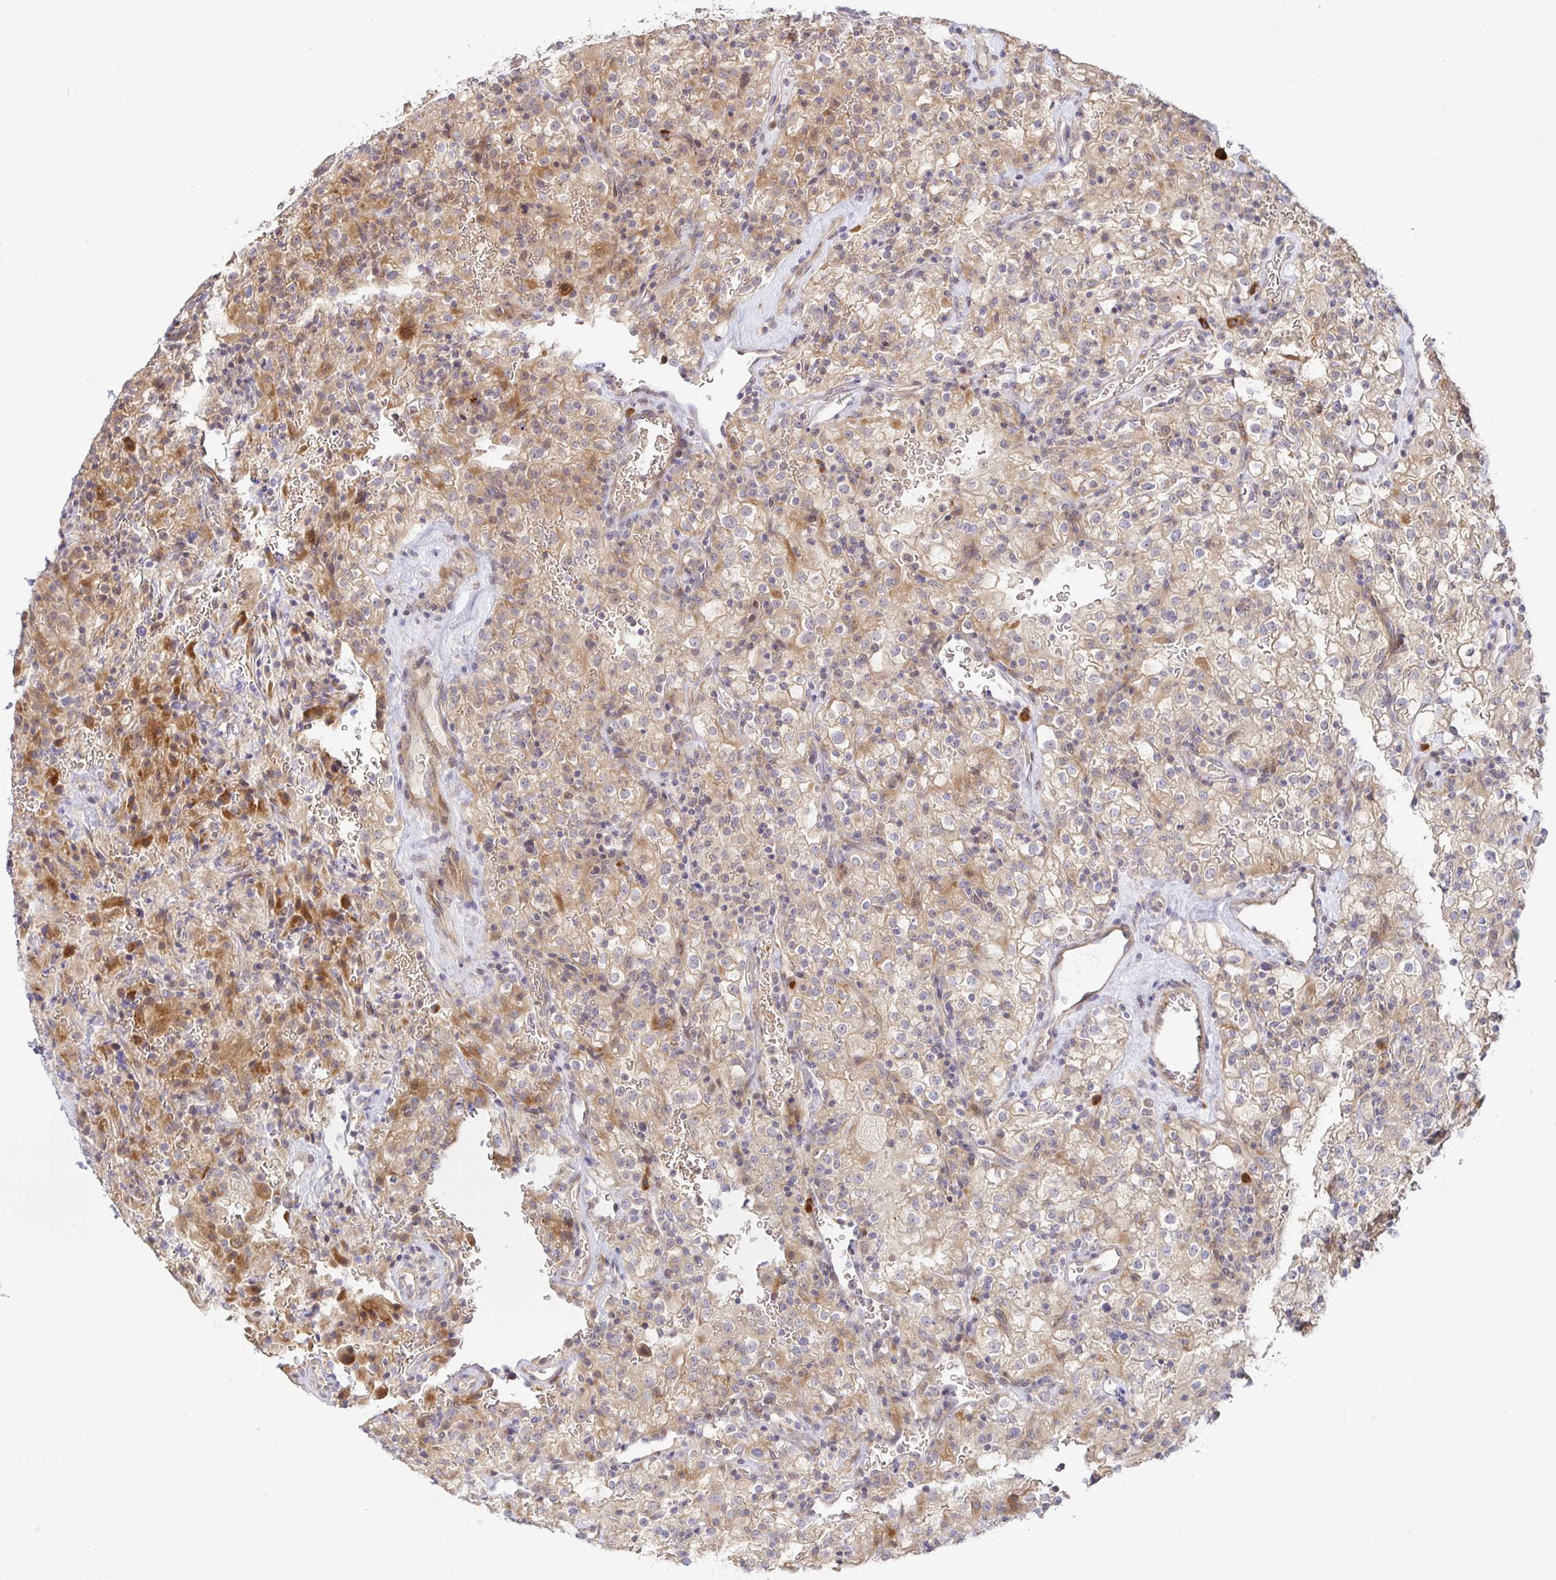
{"staining": {"intensity": "weak", "quantity": ">75%", "location": "cytoplasmic/membranous"}, "tissue": "renal cancer", "cell_type": "Tumor cells", "image_type": "cancer", "snomed": [{"axis": "morphology", "description": "Adenocarcinoma, NOS"}, {"axis": "topography", "description": "Kidney"}], "caption": "Immunohistochemical staining of adenocarcinoma (renal) demonstrates weak cytoplasmic/membranous protein positivity in approximately >75% of tumor cells. Using DAB (3,3'-diaminobenzidine) (brown) and hematoxylin (blue) stains, captured at high magnification using brightfield microscopy.", "gene": "ZDHHC11", "patient": {"sex": "female", "age": 74}}